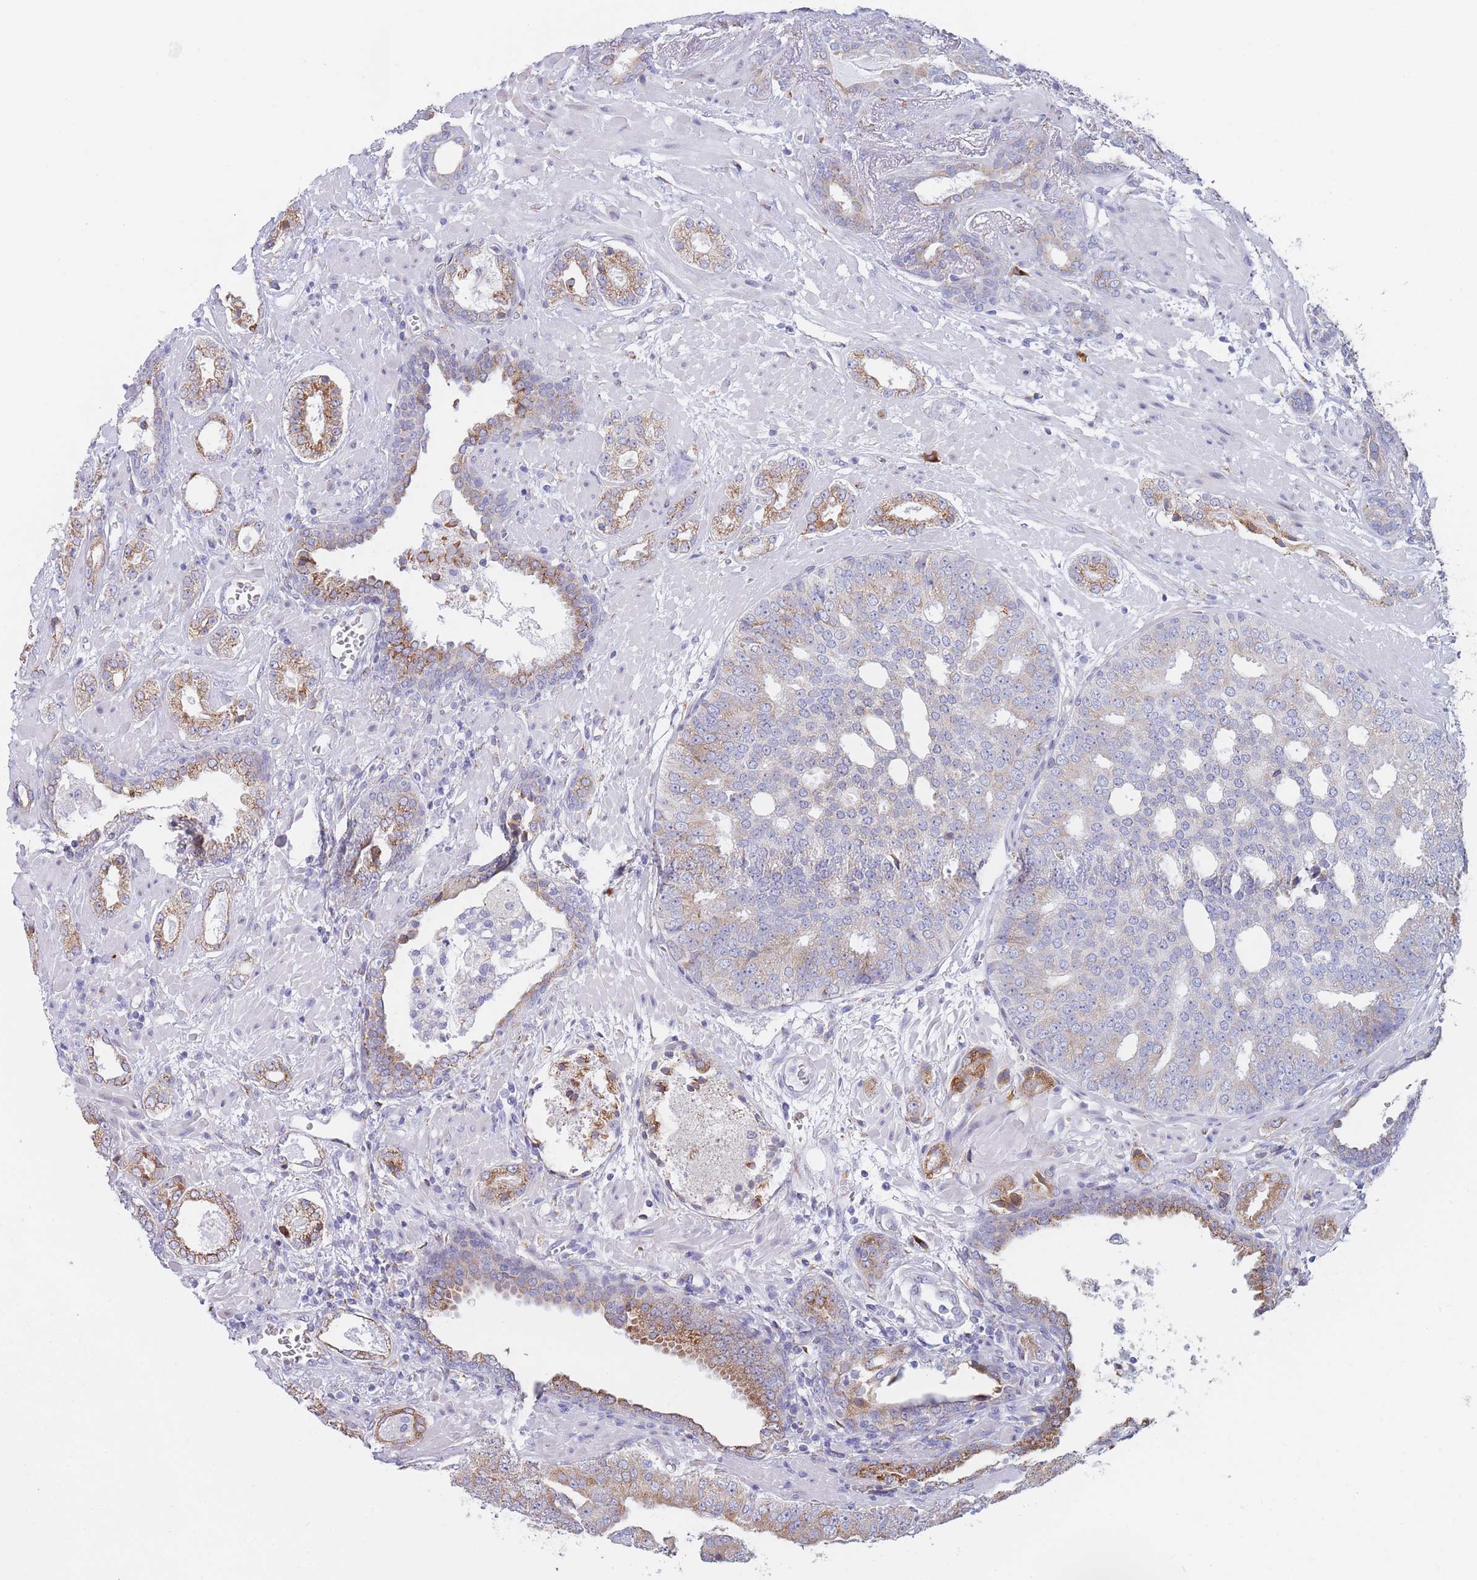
{"staining": {"intensity": "moderate", "quantity": "25%-75%", "location": "cytoplasmic/membranous"}, "tissue": "prostate cancer", "cell_type": "Tumor cells", "image_type": "cancer", "snomed": [{"axis": "morphology", "description": "Adenocarcinoma, High grade"}, {"axis": "topography", "description": "Prostate"}], "caption": "IHC staining of adenocarcinoma (high-grade) (prostate), which shows medium levels of moderate cytoplasmic/membranous staining in approximately 25%-75% of tumor cells indicating moderate cytoplasmic/membranous protein staining. The staining was performed using DAB (3,3'-diaminobenzidine) (brown) for protein detection and nuclei were counterstained in hematoxylin (blue).", "gene": "MRPL30", "patient": {"sex": "male", "age": 71}}